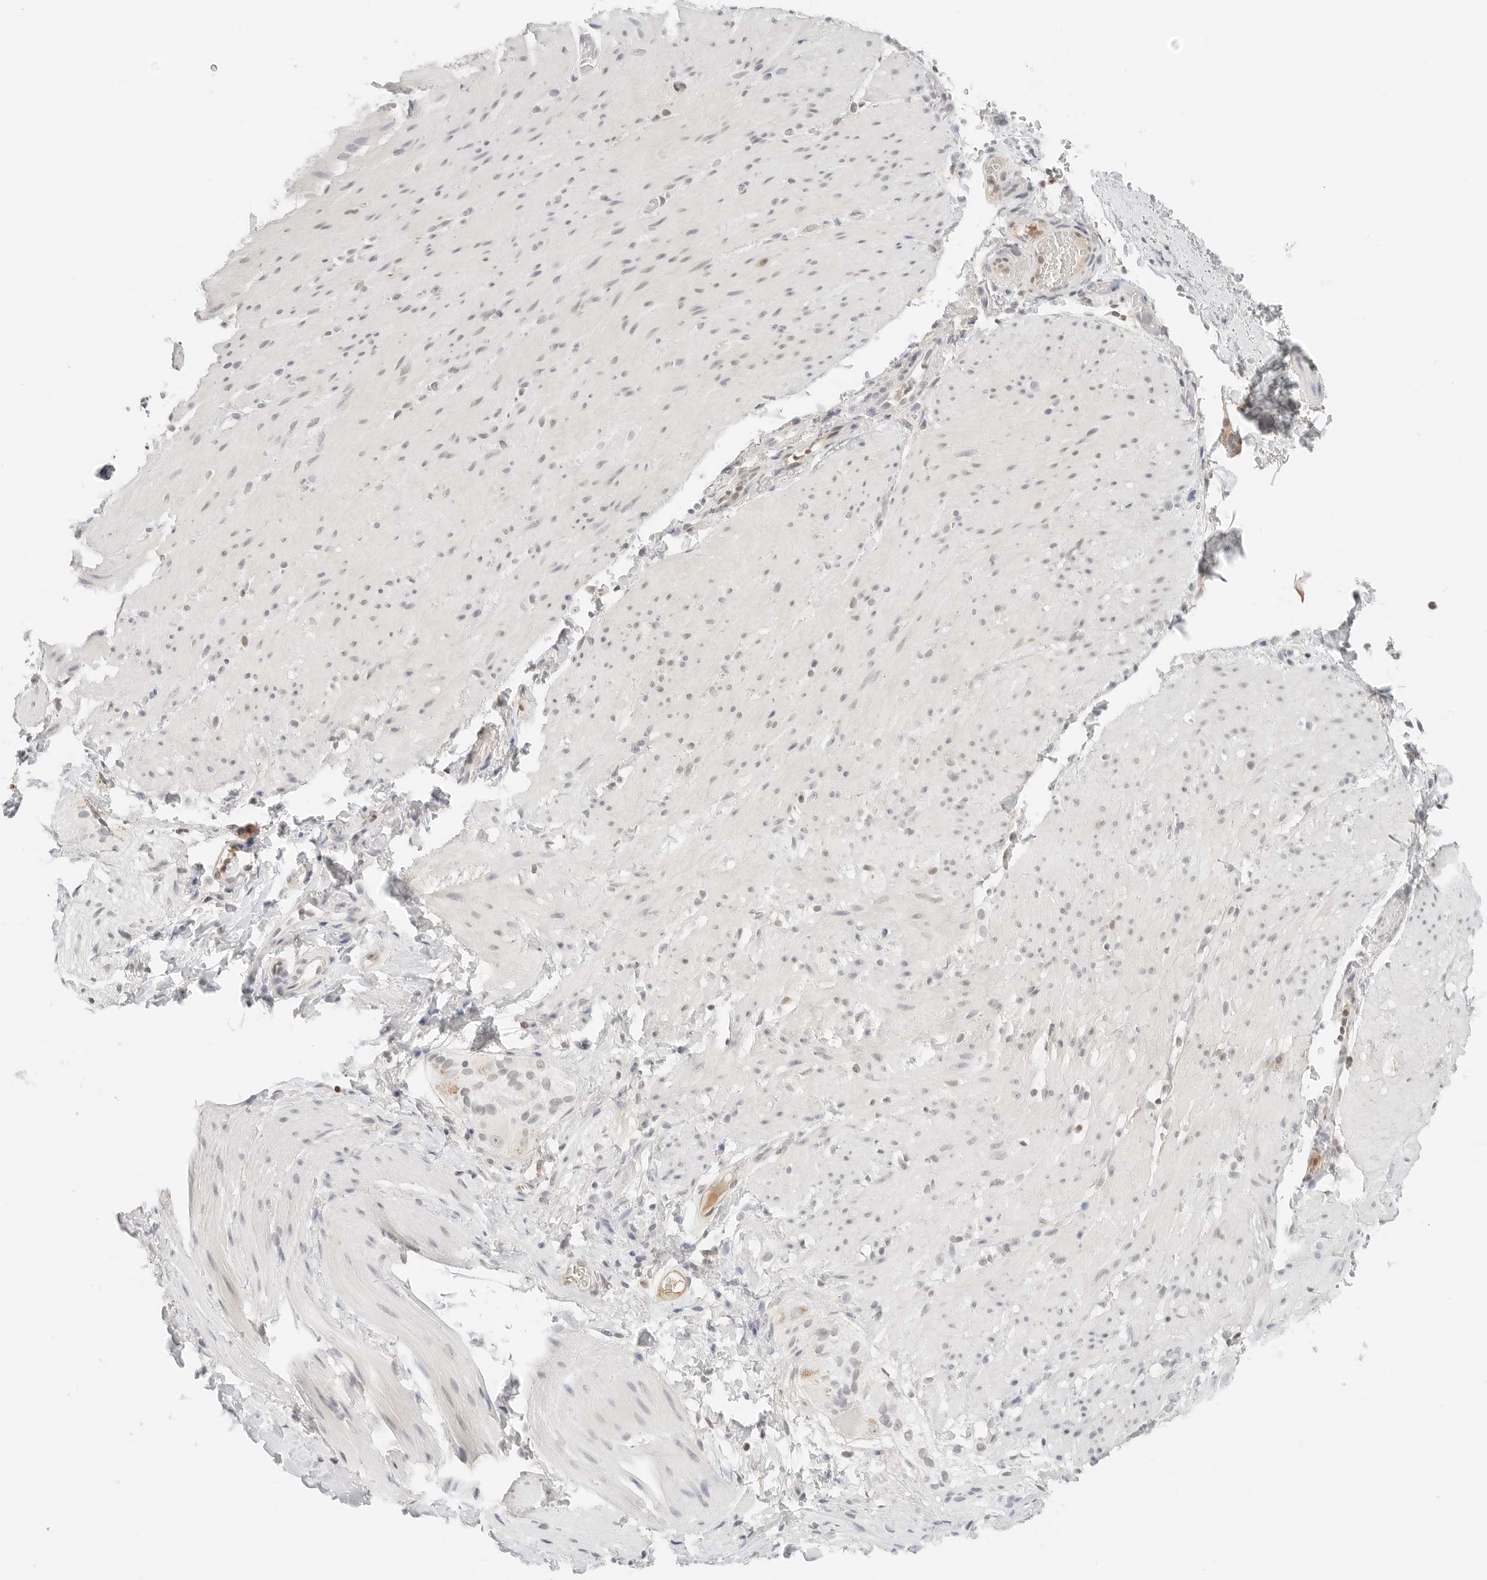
{"staining": {"intensity": "negative", "quantity": "none", "location": "none"}, "tissue": "smooth muscle", "cell_type": "Smooth muscle cells", "image_type": "normal", "snomed": [{"axis": "morphology", "description": "Normal tissue, NOS"}, {"axis": "topography", "description": "Smooth muscle"}, {"axis": "topography", "description": "Small intestine"}], "caption": "This is a image of immunohistochemistry staining of unremarkable smooth muscle, which shows no staining in smooth muscle cells.", "gene": "NEO1", "patient": {"sex": "female", "age": 84}}